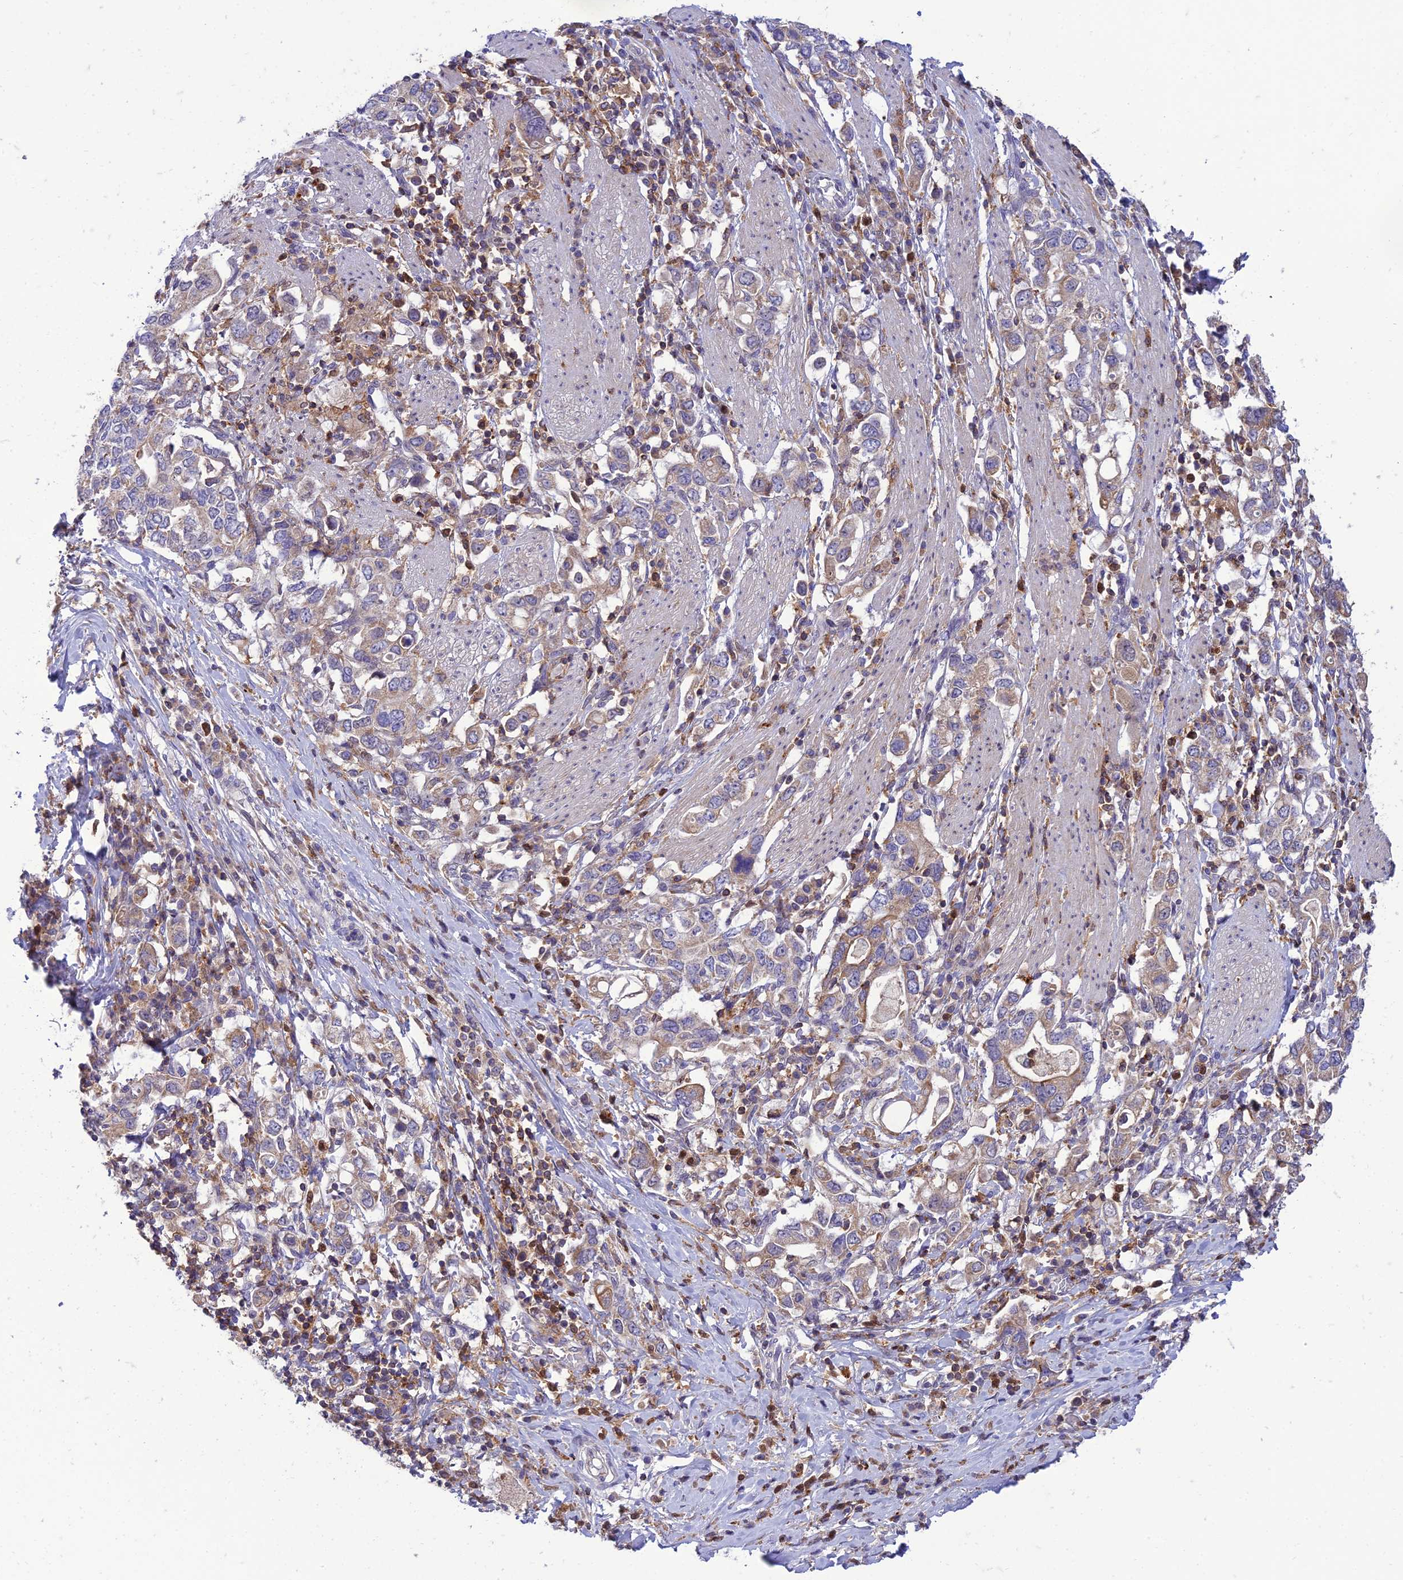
{"staining": {"intensity": "moderate", "quantity": "25%-75%", "location": "cytoplasmic/membranous"}, "tissue": "stomach cancer", "cell_type": "Tumor cells", "image_type": "cancer", "snomed": [{"axis": "morphology", "description": "Adenocarcinoma, NOS"}, {"axis": "topography", "description": "Stomach, upper"}, {"axis": "topography", "description": "Stomach"}], "caption": "IHC of stomach adenocarcinoma displays medium levels of moderate cytoplasmic/membranous expression in about 25%-75% of tumor cells.", "gene": "IRAK3", "patient": {"sex": "male", "age": 62}}